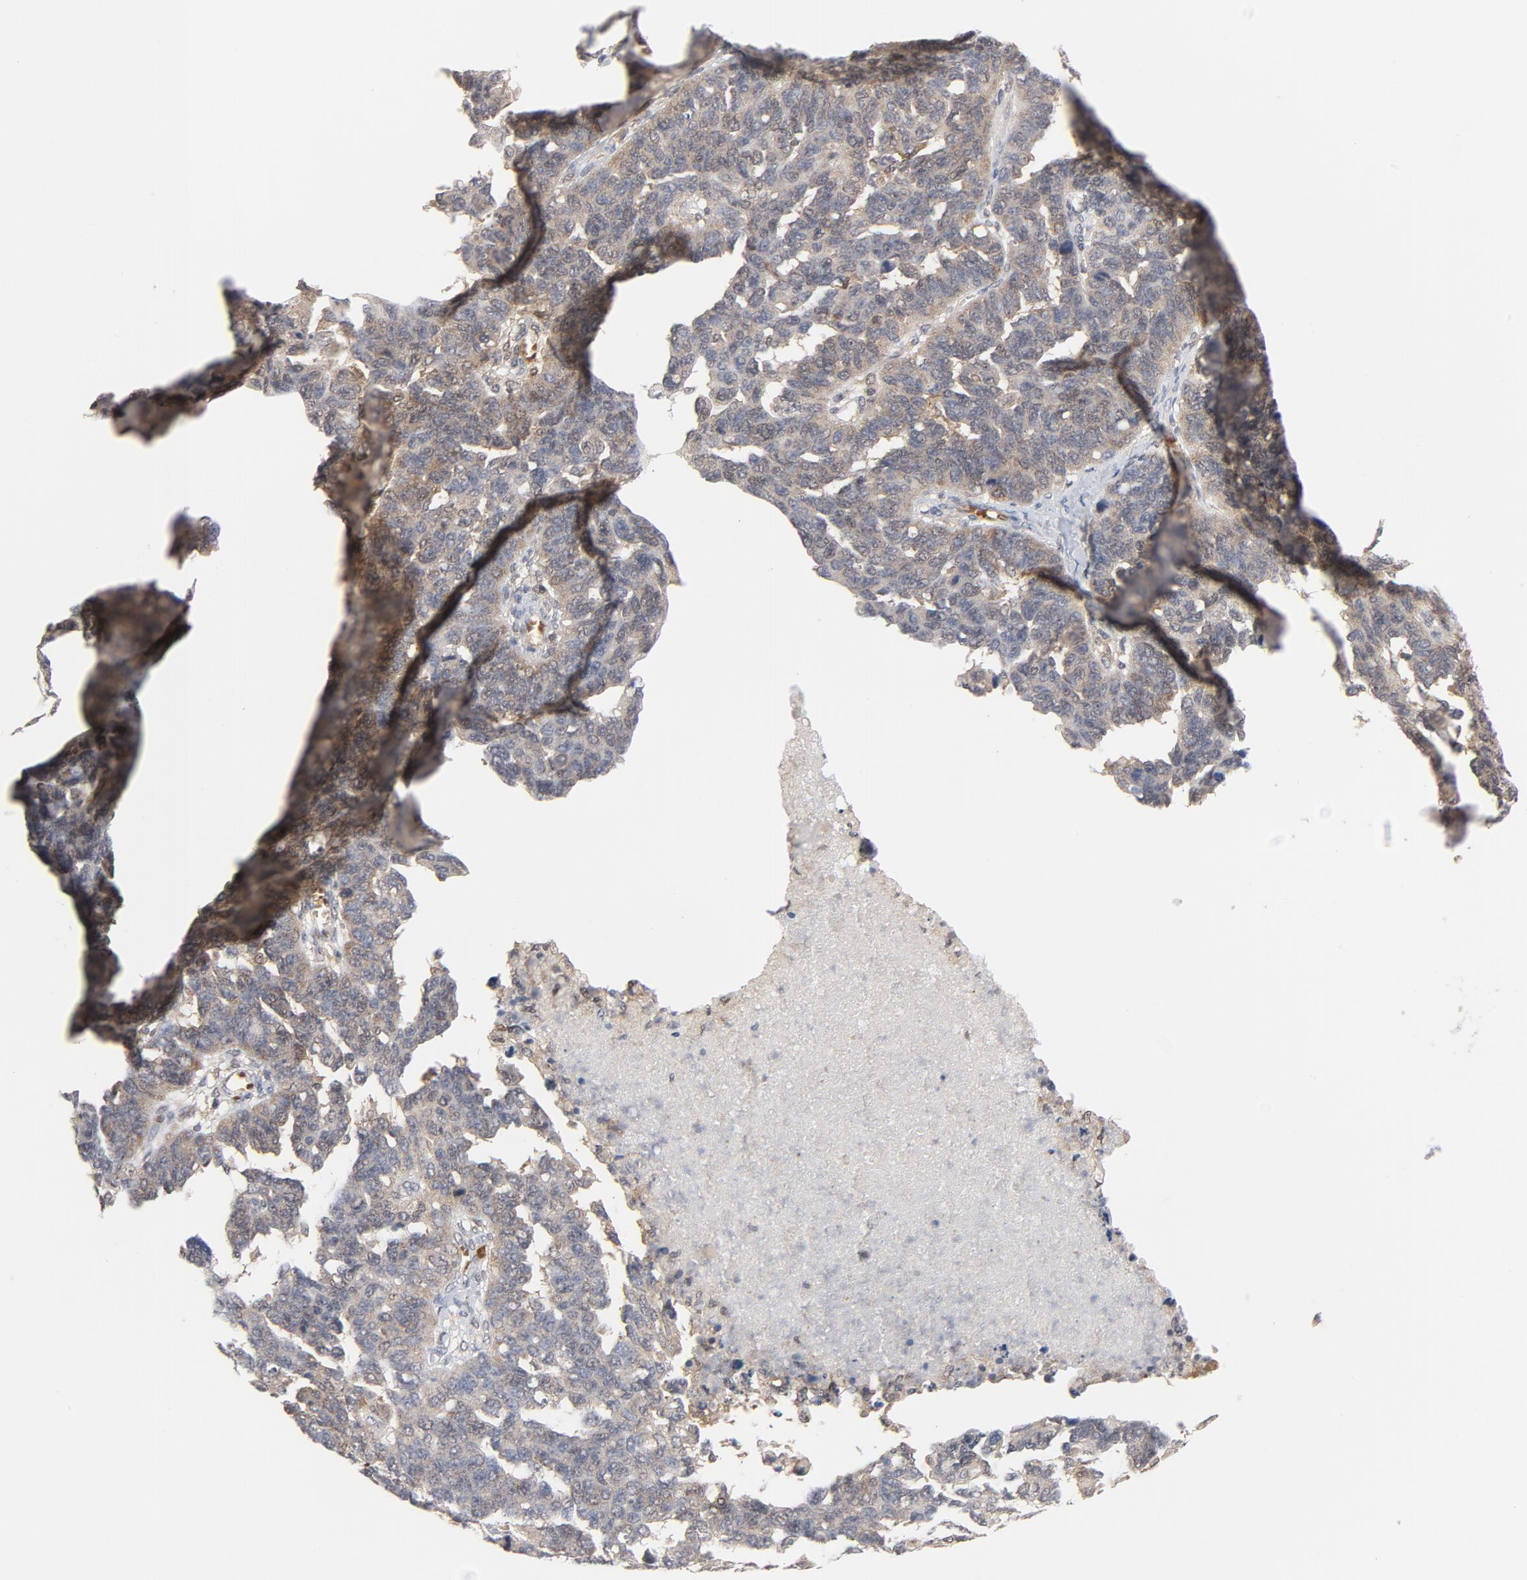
{"staining": {"intensity": "weak", "quantity": ">75%", "location": "cytoplasmic/membranous"}, "tissue": "ovarian cancer", "cell_type": "Tumor cells", "image_type": "cancer", "snomed": [{"axis": "morphology", "description": "Cystadenocarcinoma, serous, NOS"}, {"axis": "topography", "description": "Ovary"}], "caption": "Immunohistochemical staining of human ovarian cancer displays low levels of weak cytoplasmic/membranous protein positivity in about >75% of tumor cells.", "gene": "PRDX1", "patient": {"sex": "female", "age": 69}}